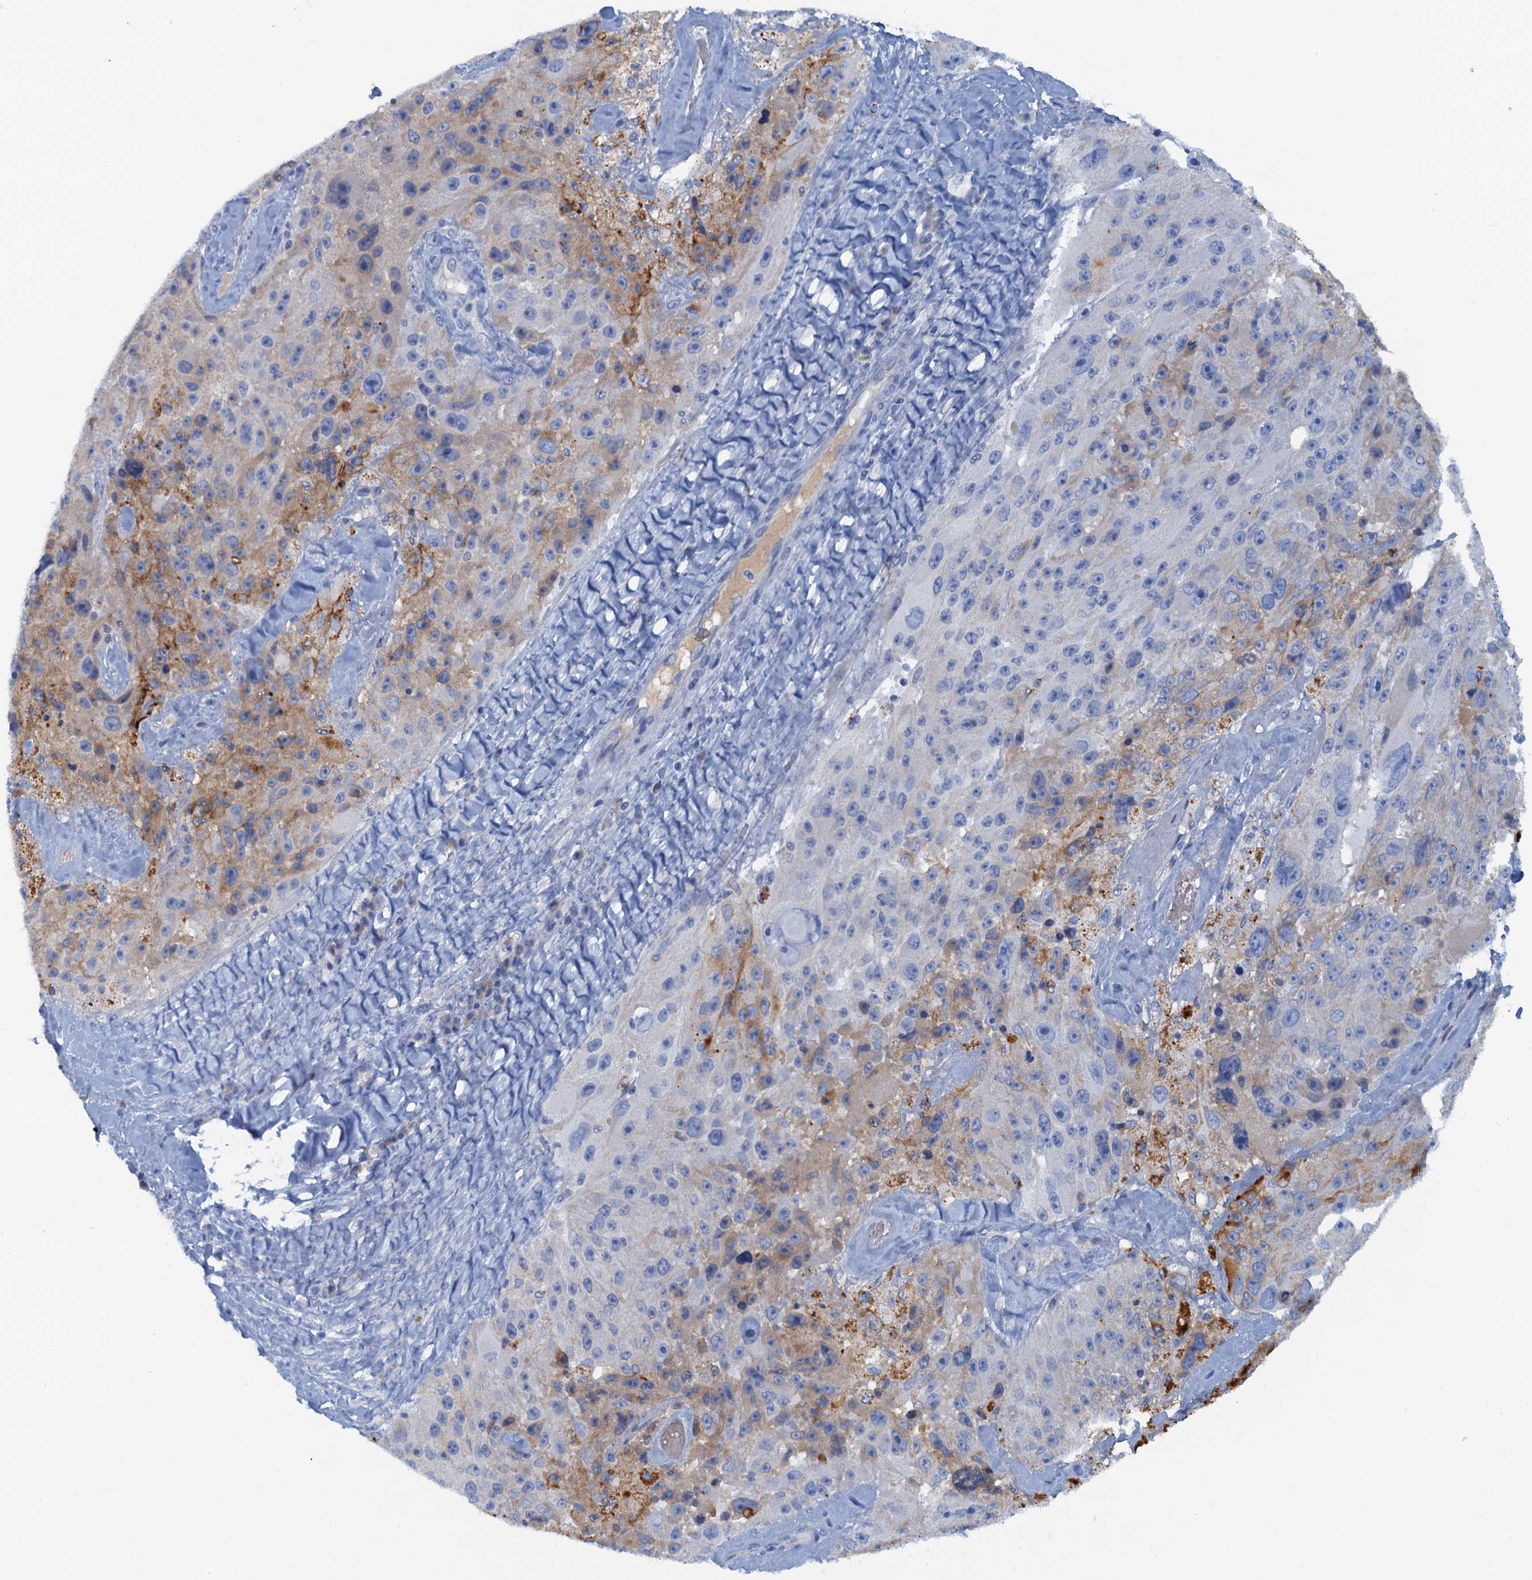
{"staining": {"intensity": "weak", "quantity": "<25%", "location": "cytoplasmic/membranous"}, "tissue": "melanoma", "cell_type": "Tumor cells", "image_type": "cancer", "snomed": [{"axis": "morphology", "description": "Malignant melanoma, Metastatic site"}, {"axis": "topography", "description": "Lymph node"}], "caption": "Immunohistochemistry micrograph of malignant melanoma (metastatic site) stained for a protein (brown), which shows no expression in tumor cells. (Stains: DAB (3,3'-diaminobenzidine) immunohistochemistry with hematoxylin counter stain, Microscopy: brightfield microscopy at high magnification).", "gene": "MYADML2", "patient": {"sex": "male", "age": 62}}